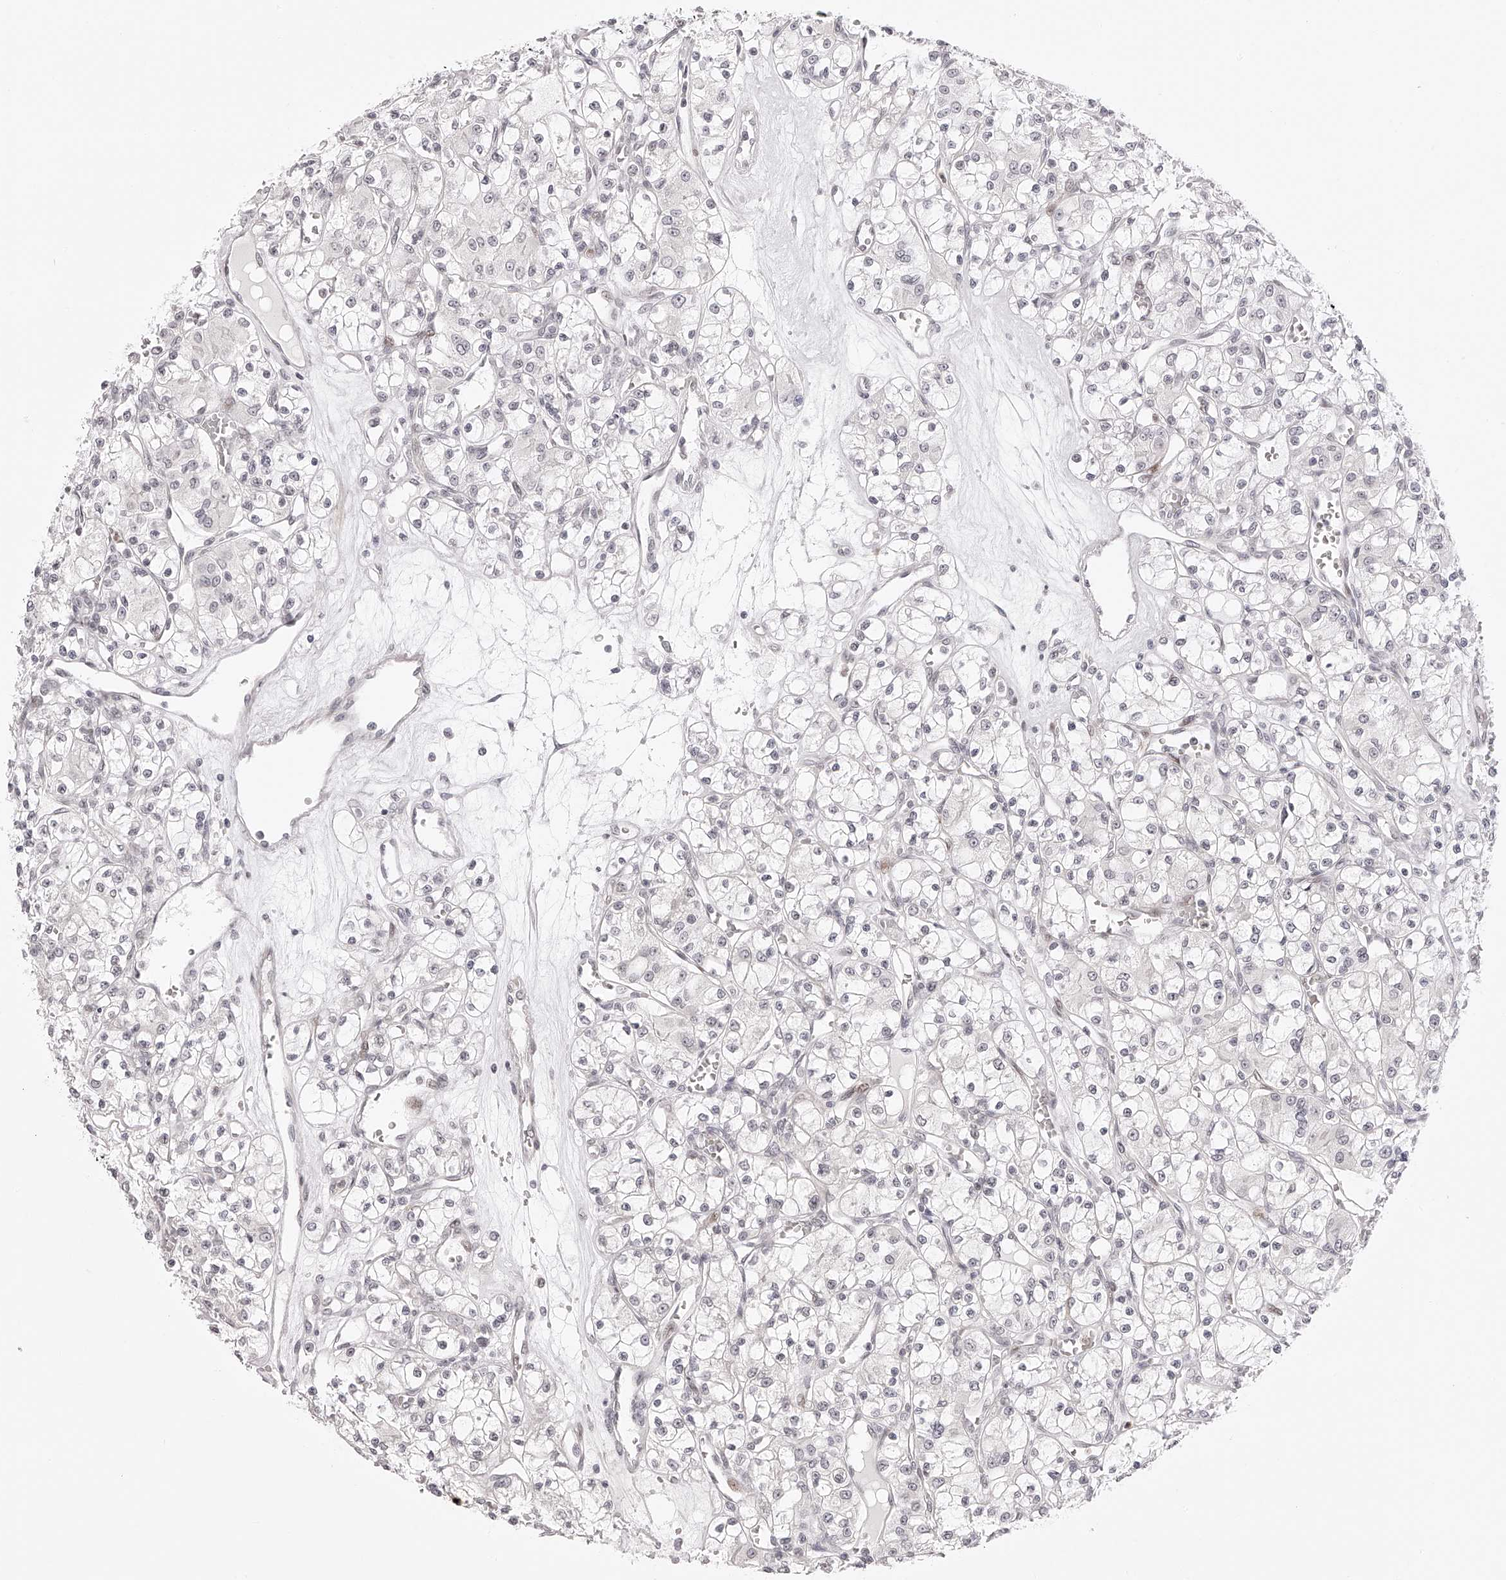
{"staining": {"intensity": "negative", "quantity": "none", "location": "none"}, "tissue": "renal cancer", "cell_type": "Tumor cells", "image_type": "cancer", "snomed": [{"axis": "morphology", "description": "Adenocarcinoma, NOS"}, {"axis": "topography", "description": "Kidney"}], "caption": "This photomicrograph is of renal cancer (adenocarcinoma) stained with immunohistochemistry (IHC) to label a protein in brown with the nuclei are counter-stained blue. There is no positivity in tumor cells.", "gene": "PLEKHG1", "patient": {"sex": "female", "age": 59}}